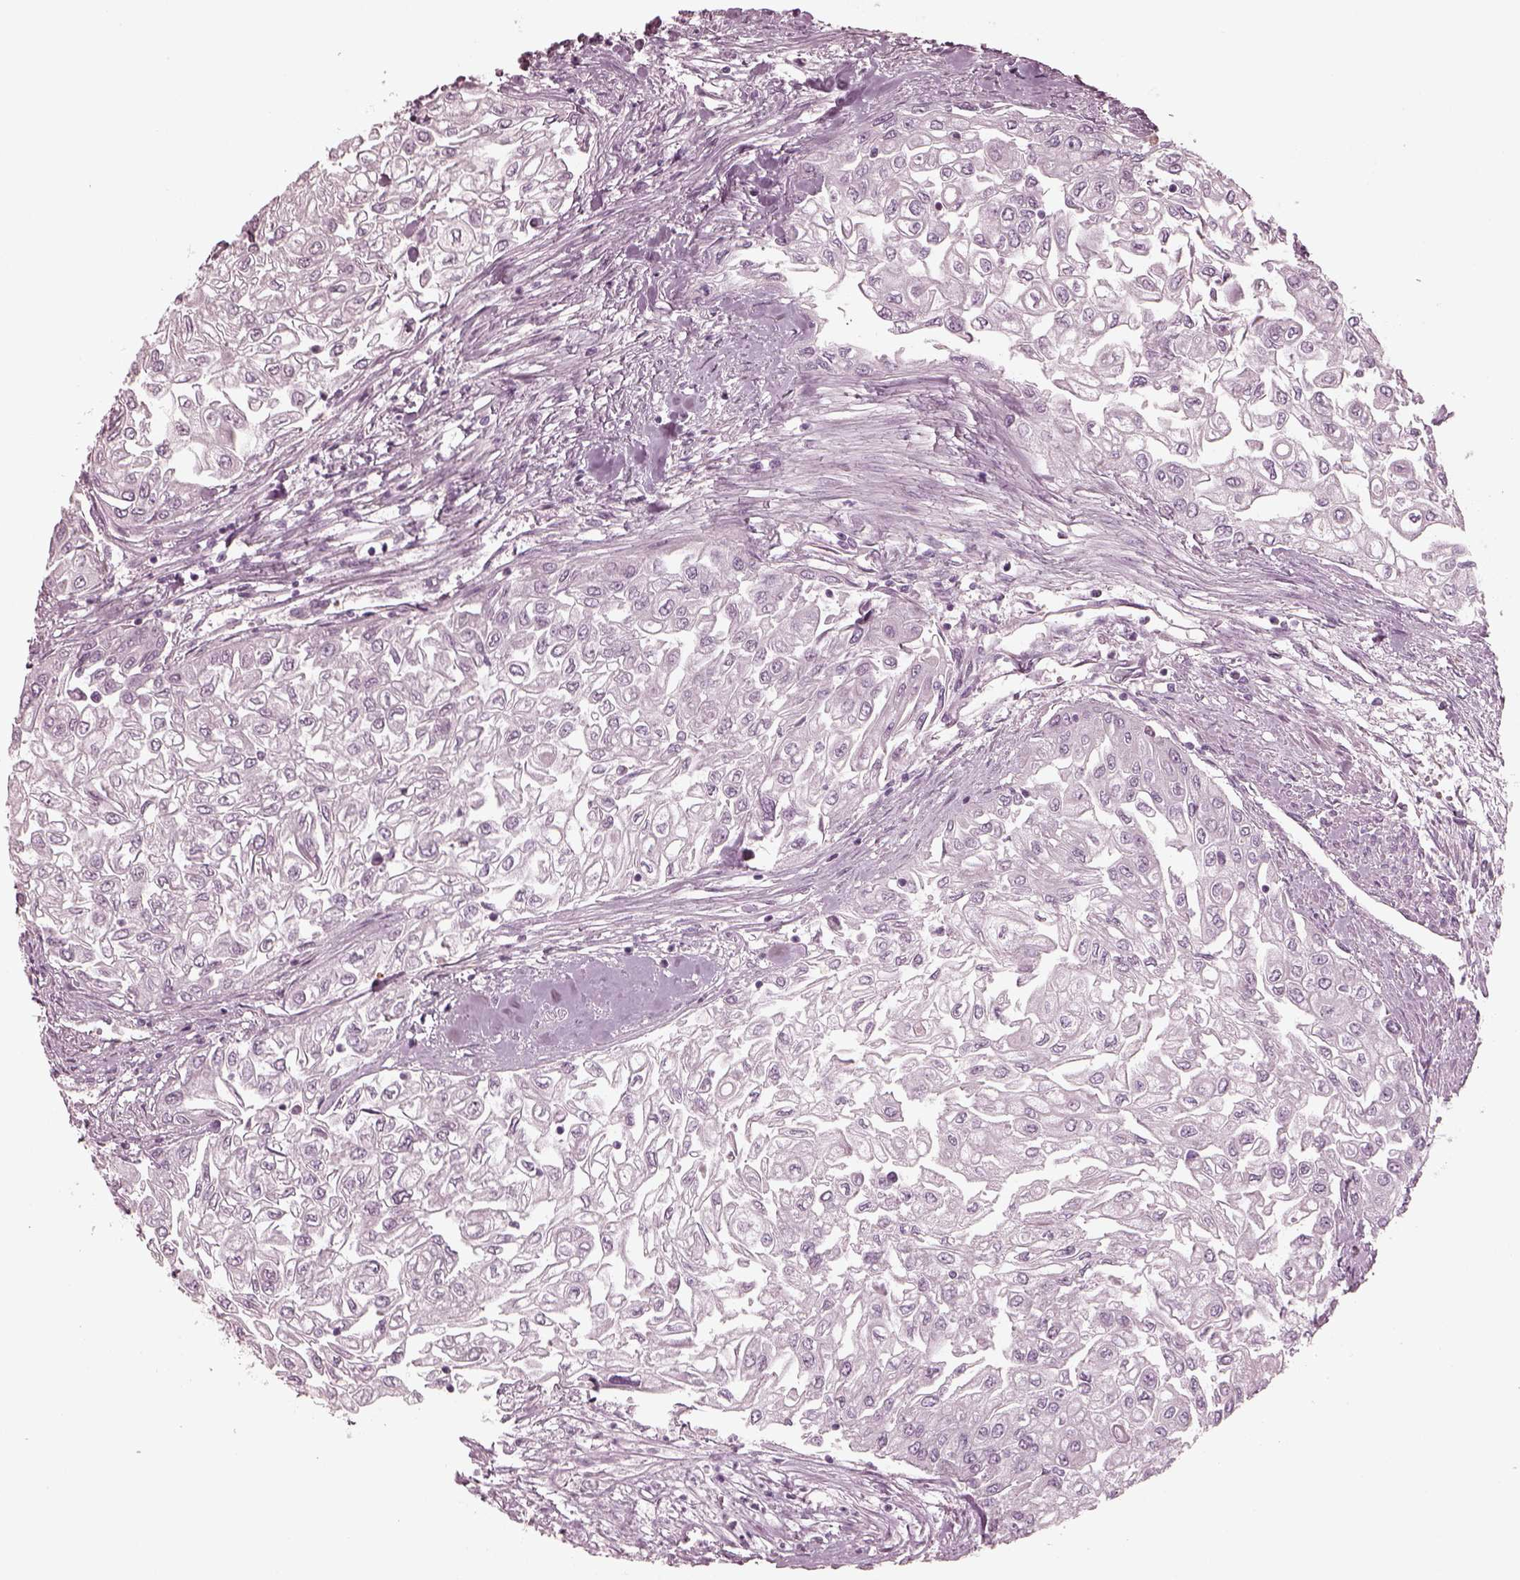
{"staining": {"intensity": "negative", "quantity": "none", "location": "none"}, "tissue": "urothelial cancer", "cell_type": "Tumor cells", "image_type": "cancer", "snomed": [{"axis": "morphology", "description": "Urothelial carcinoma, High grade"}, {"axis": "topography", "description": "Urinary bladder"}], "caption": "This is an immunohistochemistry (IHC) histopathology image of high-grade urothelial carcinoma. There is no staining in tumor cells.", "gene": "KIF6", "patient": {"sex": "male", "age": 62}}